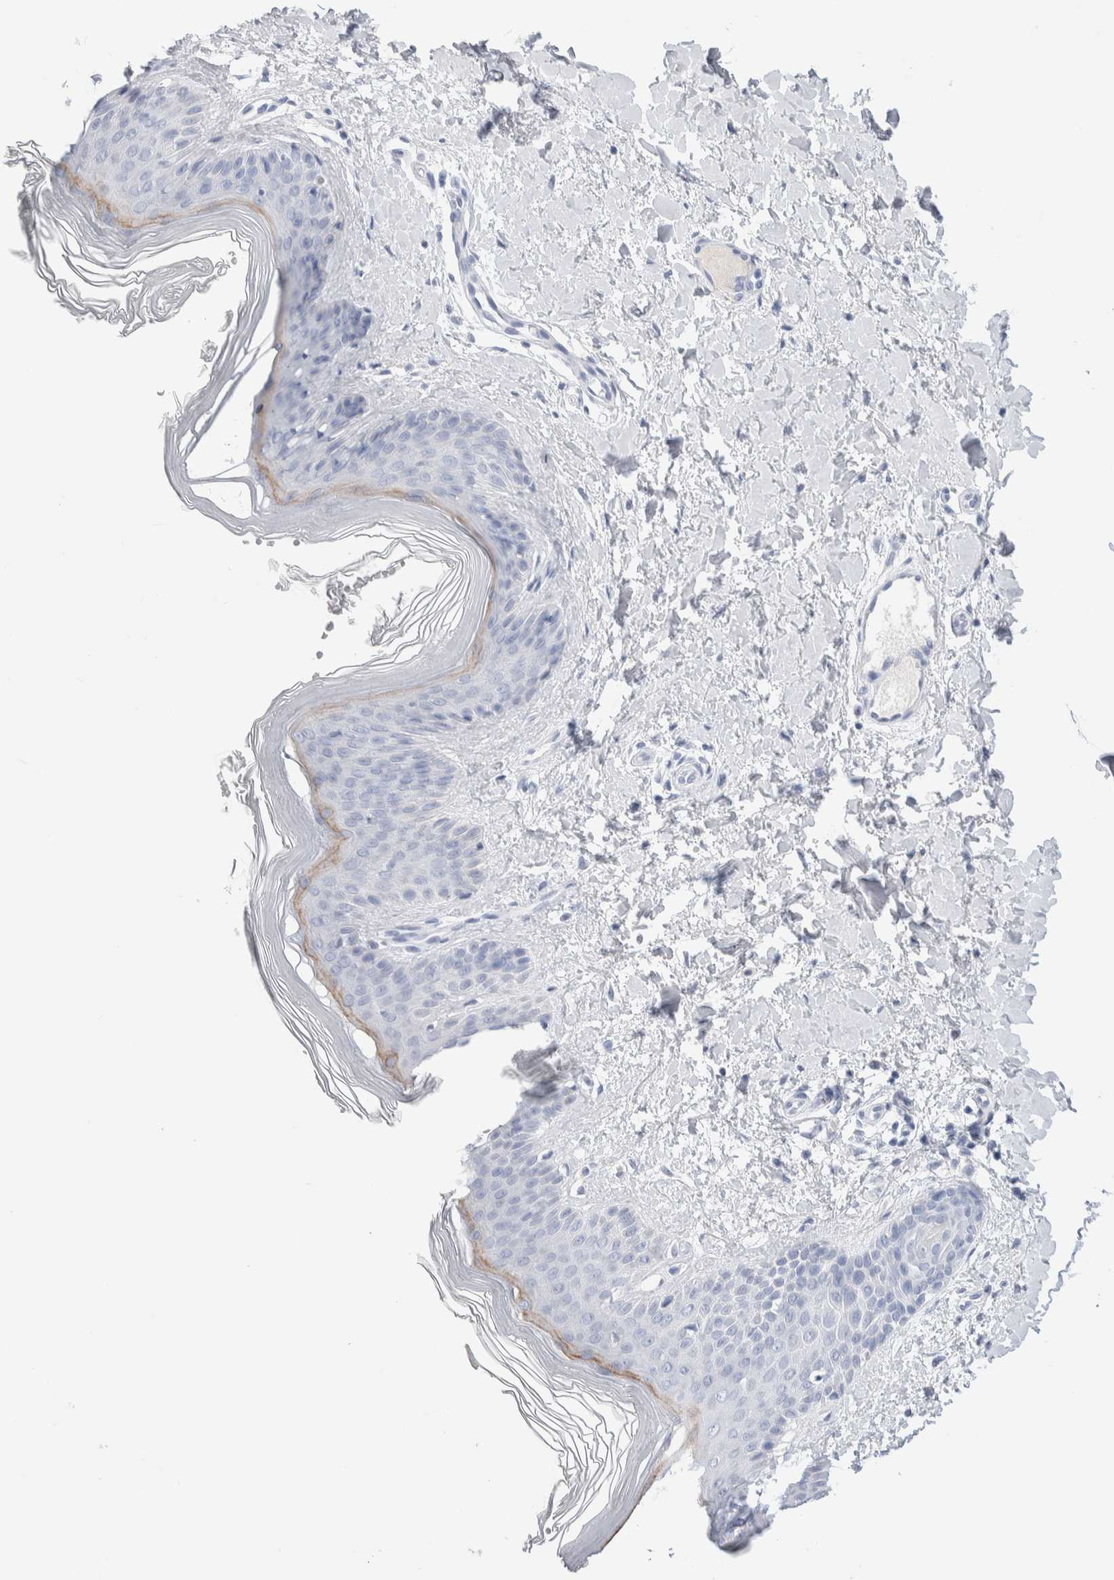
{"staining": {"intensity": "negative", "quantity": "none", "location": "none"}, "tissue": "skin", "cell_type": "Fibroblasts", "image_type": "normal", "snomed": [{"axis": "morphology", "description": "Normal tissue, NOS"}, {"axis": "morphology", "description": "Malignant melanoma, Metastatic site"}, {"axis": "topography", "description": "Skin"}], "caption": "Protein analysis of unremarkable skin reveals no significant expression in fibroblasts. (DAB (3,3'-diaminobenzidine) IHC, high magnification).", "gene": "GDA", "patient": {"sex": "male", "age": 41}}